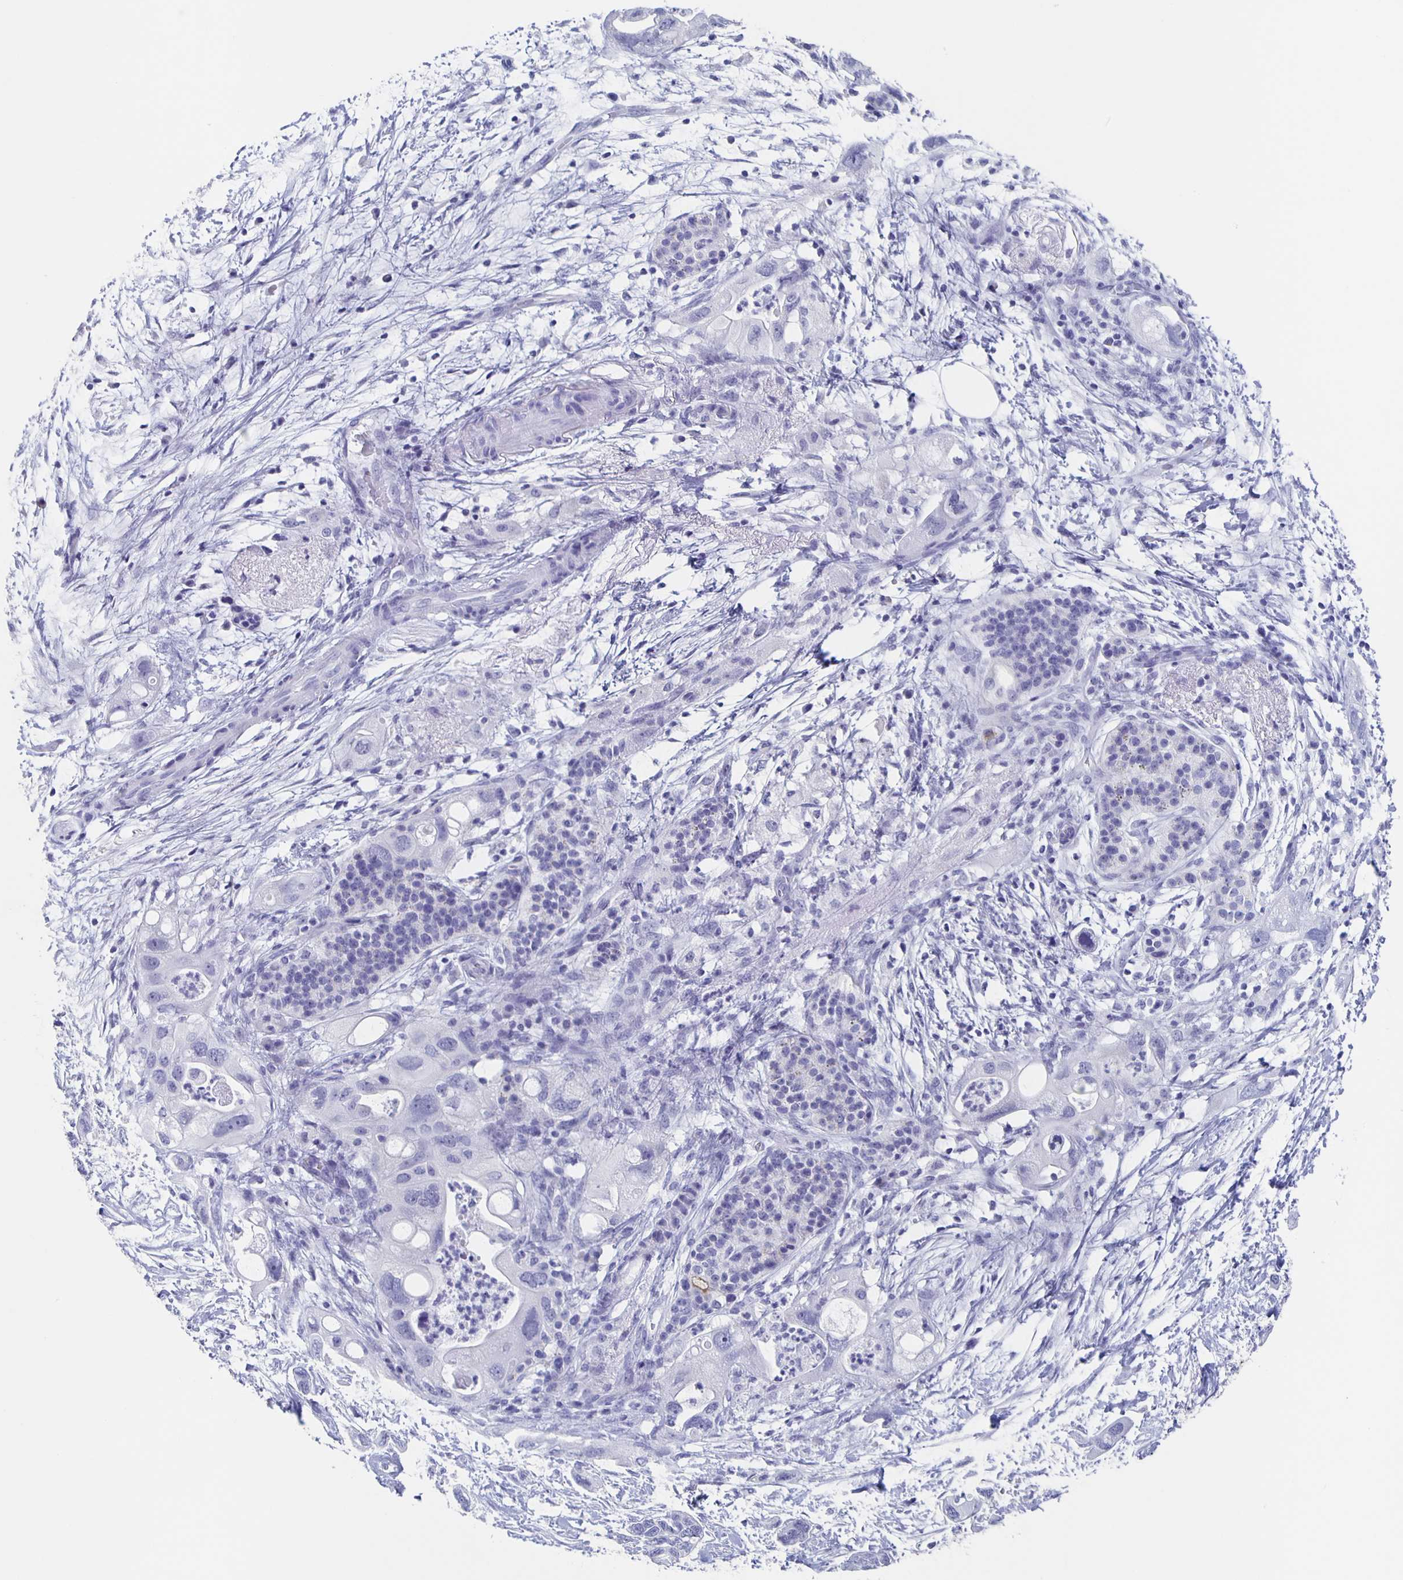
{"staining": {"intensity": "negative", "quantity": "none", "location": "none"}, "tissue": "pancreatic cancer", "cell_type": "Tumor cells", "image_type": "cancer", "snomed": [{"axis": "morphology", "description": "Adenocarcinoma, NOS"}, {"axis": "topography", "description": "Pancreas"}], "caption": "There is no significant positivity in tumor cells of pancreatic cancer.", "gene": "SLC34A2", "patient": {"sex": "female", "age": 72}}